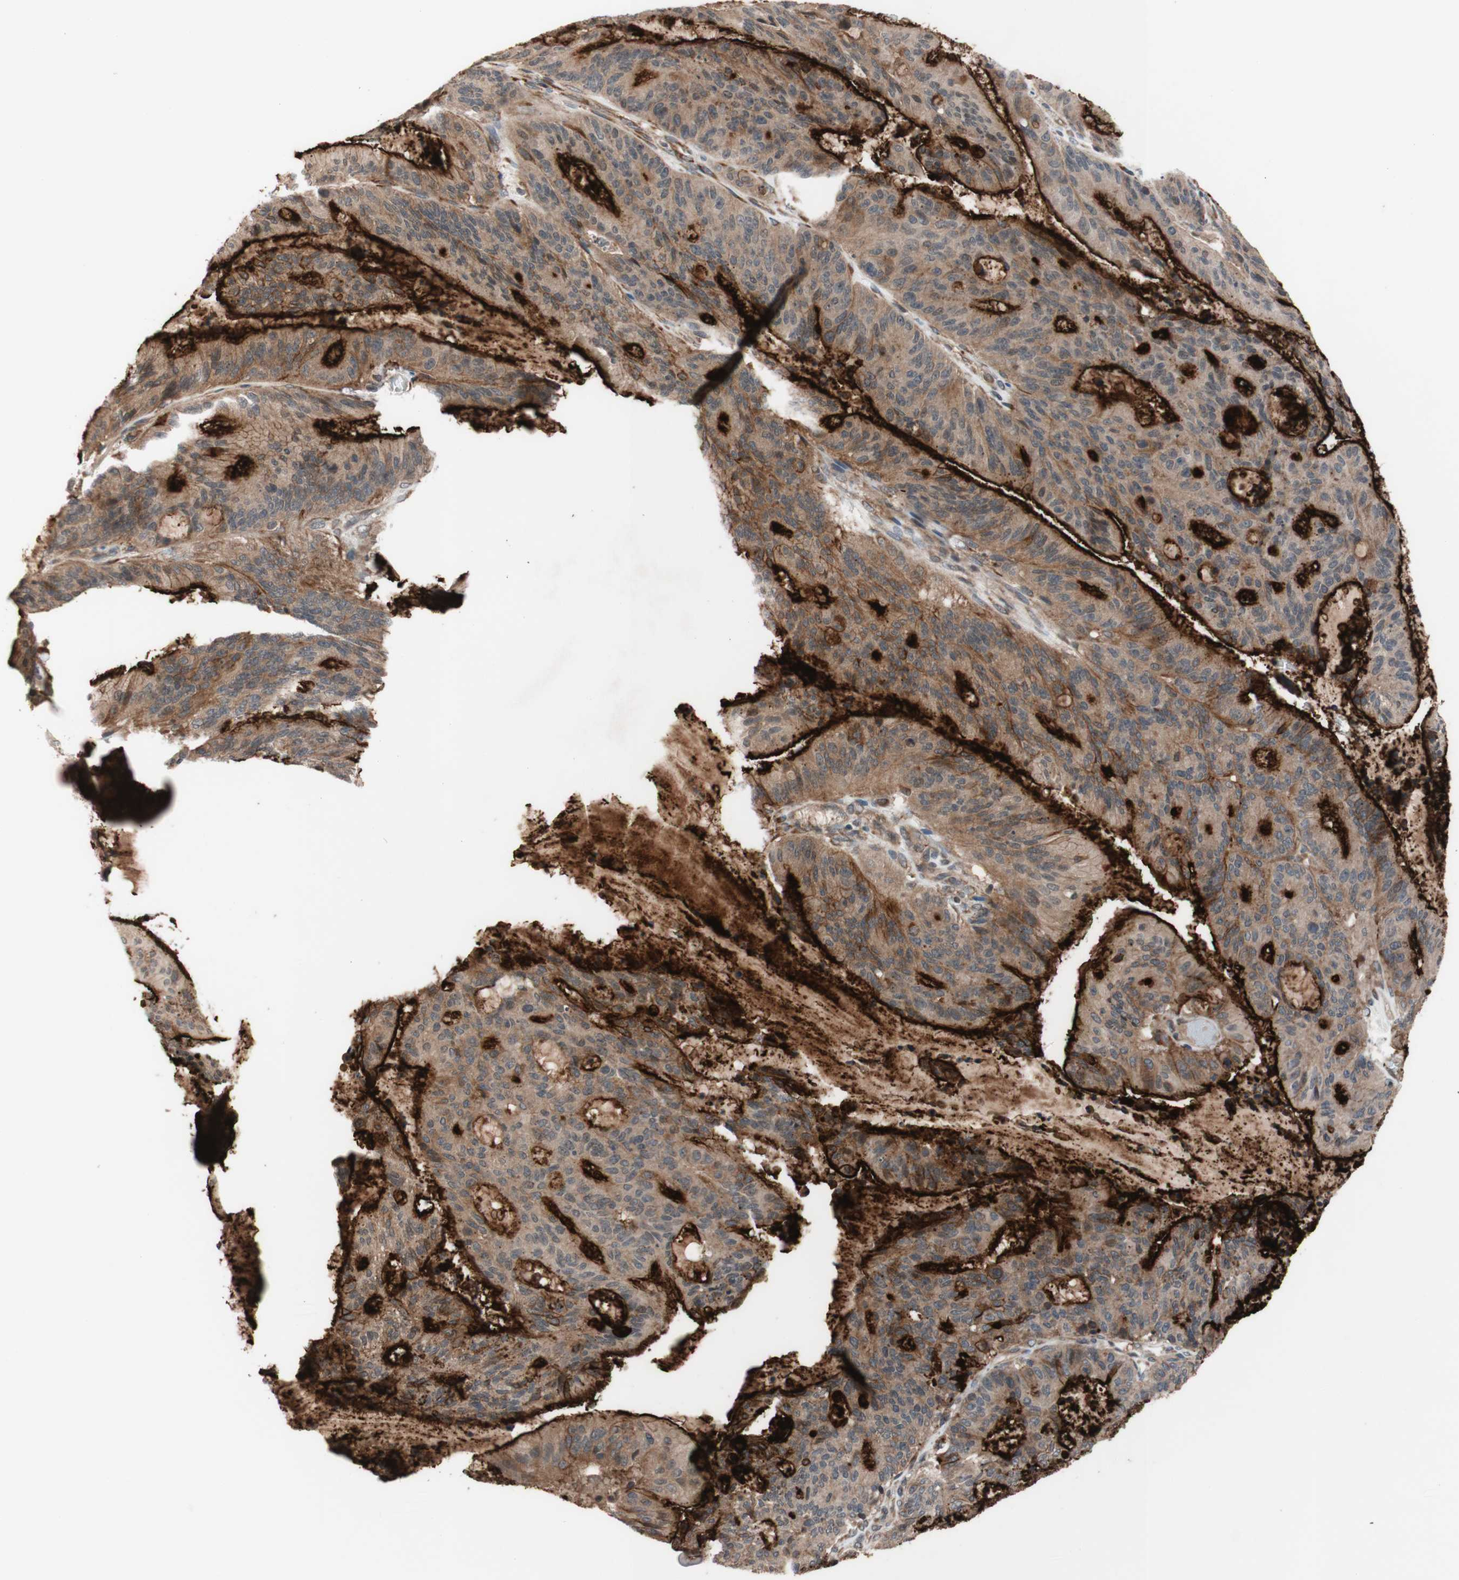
{"staining": {"intensity": "strong", "quantity": "25%-75%", "location": "cytoplasmic/membranous"}, "tissue": "liver cancer", "cell_type": "Tumor cells", "image_type": "cancer", "snomed": [{"axis": "morphology", "description": "Cholangiocarcinoma"}, {"axis": "topography", "description": "Liver"}], "caption": "Protein staining of cholangiocarcinoma (liver) tissue exhibits strong cytoplasmic/membranous expression in about 25%-75% of tumor cells. Ihc stains the protein in brown and the nuclei are stained blue.", "gene": "CD55", "patient": {"sex": "female", "age": 73}}